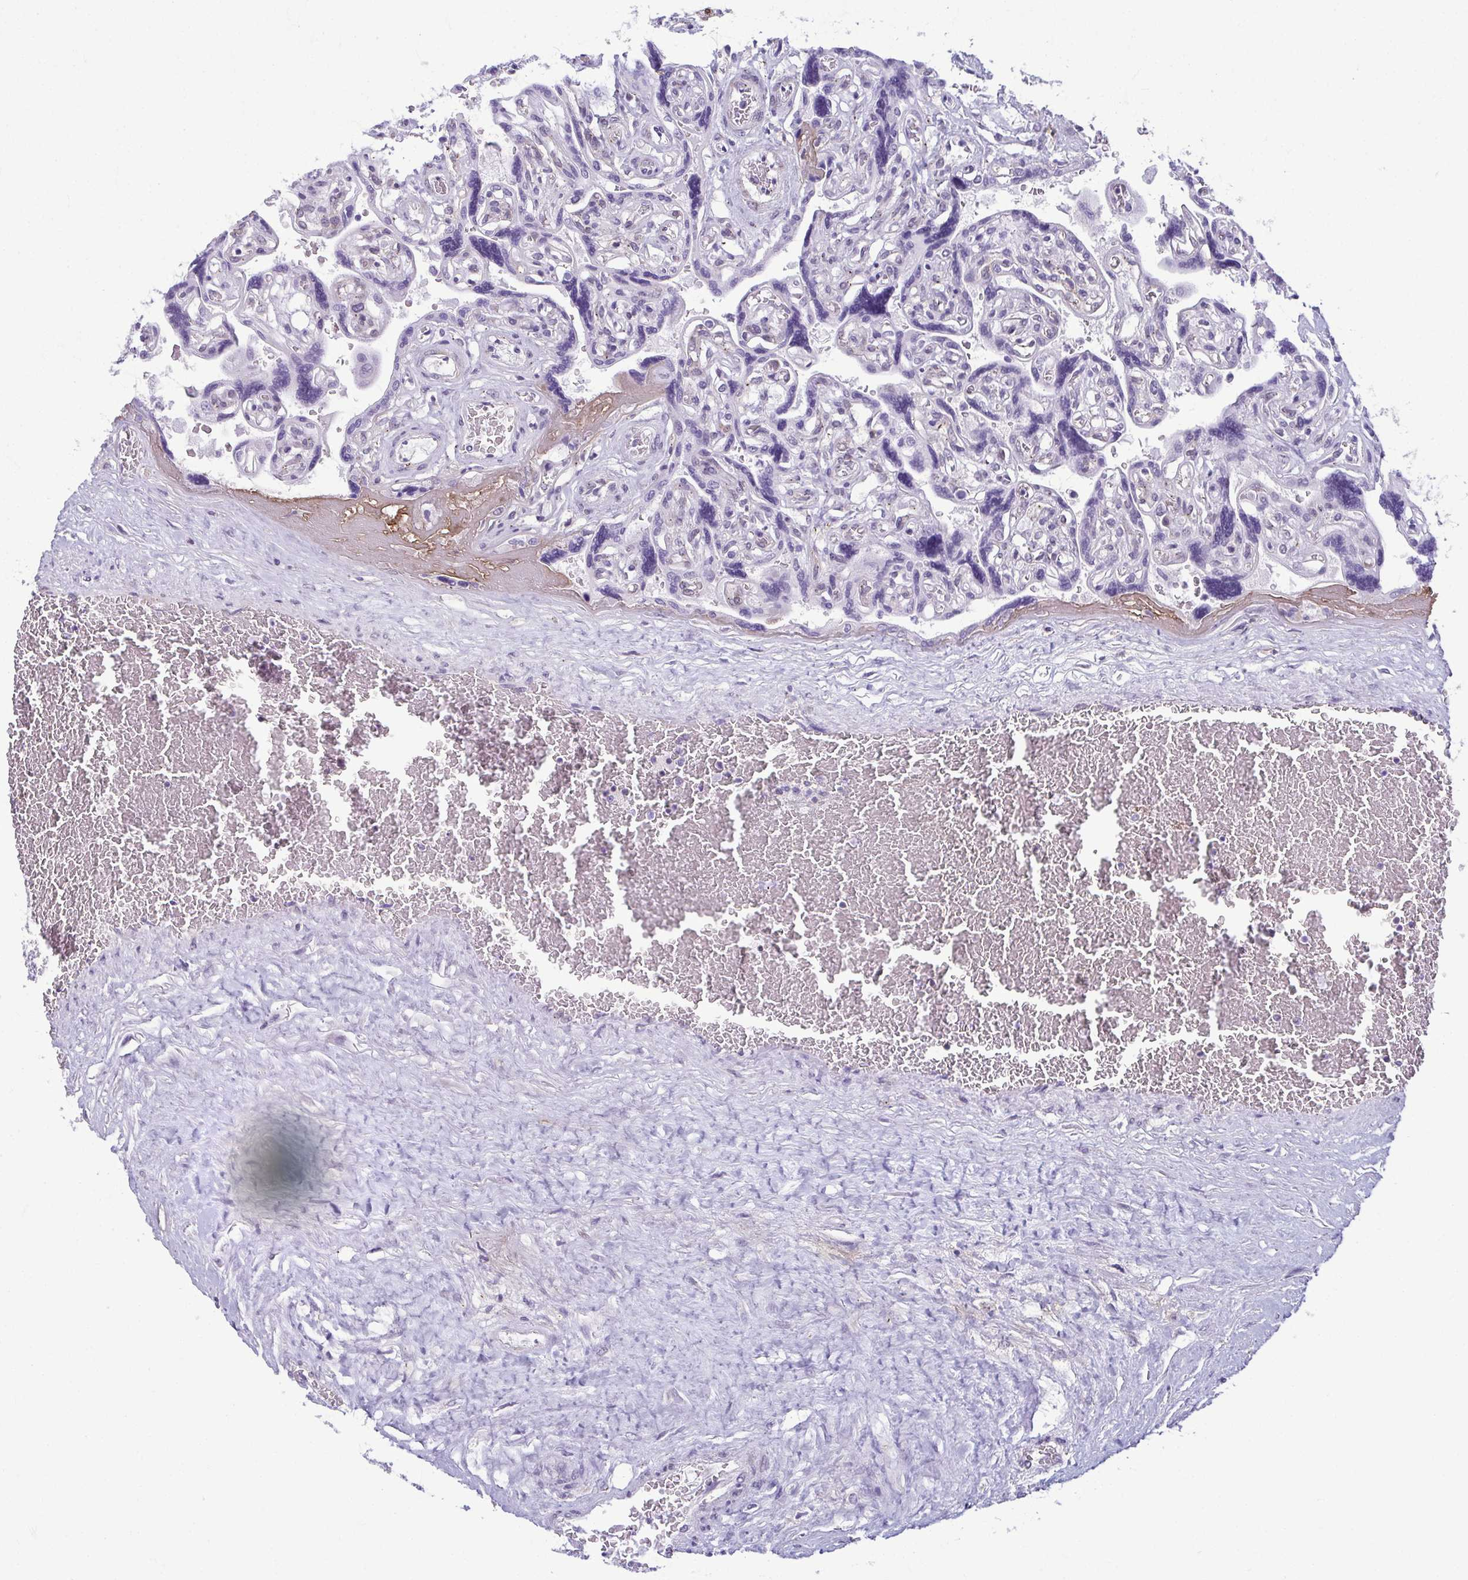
{"staining": {"intensity": "weak", "quantity": ">75%", "location": "cytoplasmic/membranous"}, "tissue": "placenta", "cell_type": "Decidual cells", "image_type": "normal", "snomed": [{"axis": "morphology", "description": "Normal tissue, NOS"}, {"axis": "topography", "description": "Placenta"}], "caption": "Protein staining by immunohistochemistry displays weak cytoplasmic/membranous staining in approximately >75% of decidual cells in normal placenta.", "gene": "TMEM108", "patient": {"sex": "female", "age": 32}}